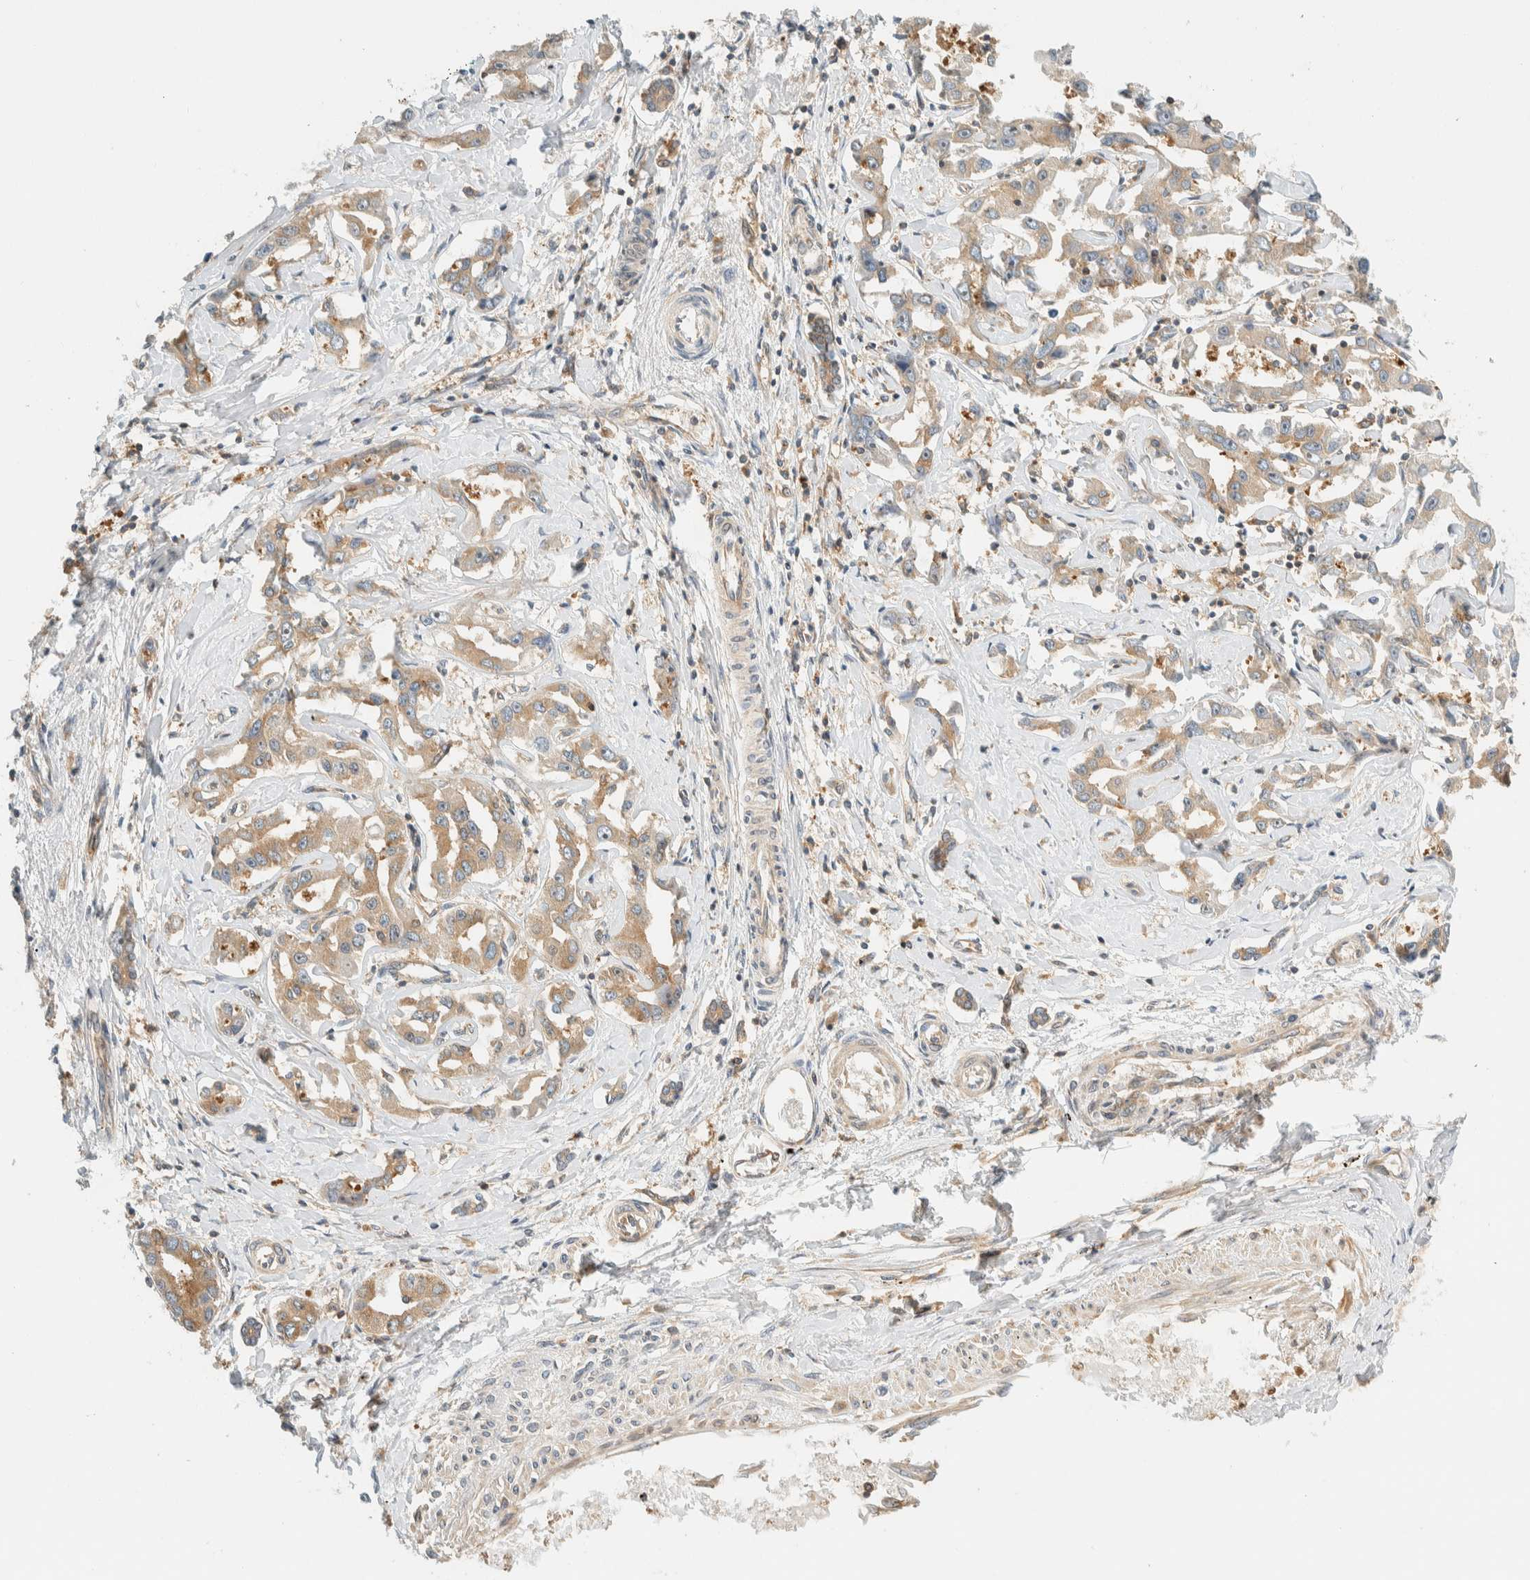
{"staining": {"intensity": "moderate", "quantity": ">75%", "location": "cytoplasmic/membranous"}, "tissue": "liver cancer", "cell_type": "Tumor cells", "image_type": "cancer", "snomed": [{"axis": "morphology", "description": "Cholangiocarcinoma"}, {"axis": "topography", "description": "Liver"}], "caption": "A brown stain highlights moderate cytoplasmic/membranous expression of a protein in human liver cancer tumor cells.", "gene": "ARFGEF1", "patient": {"sex": "male", "age": 59}}